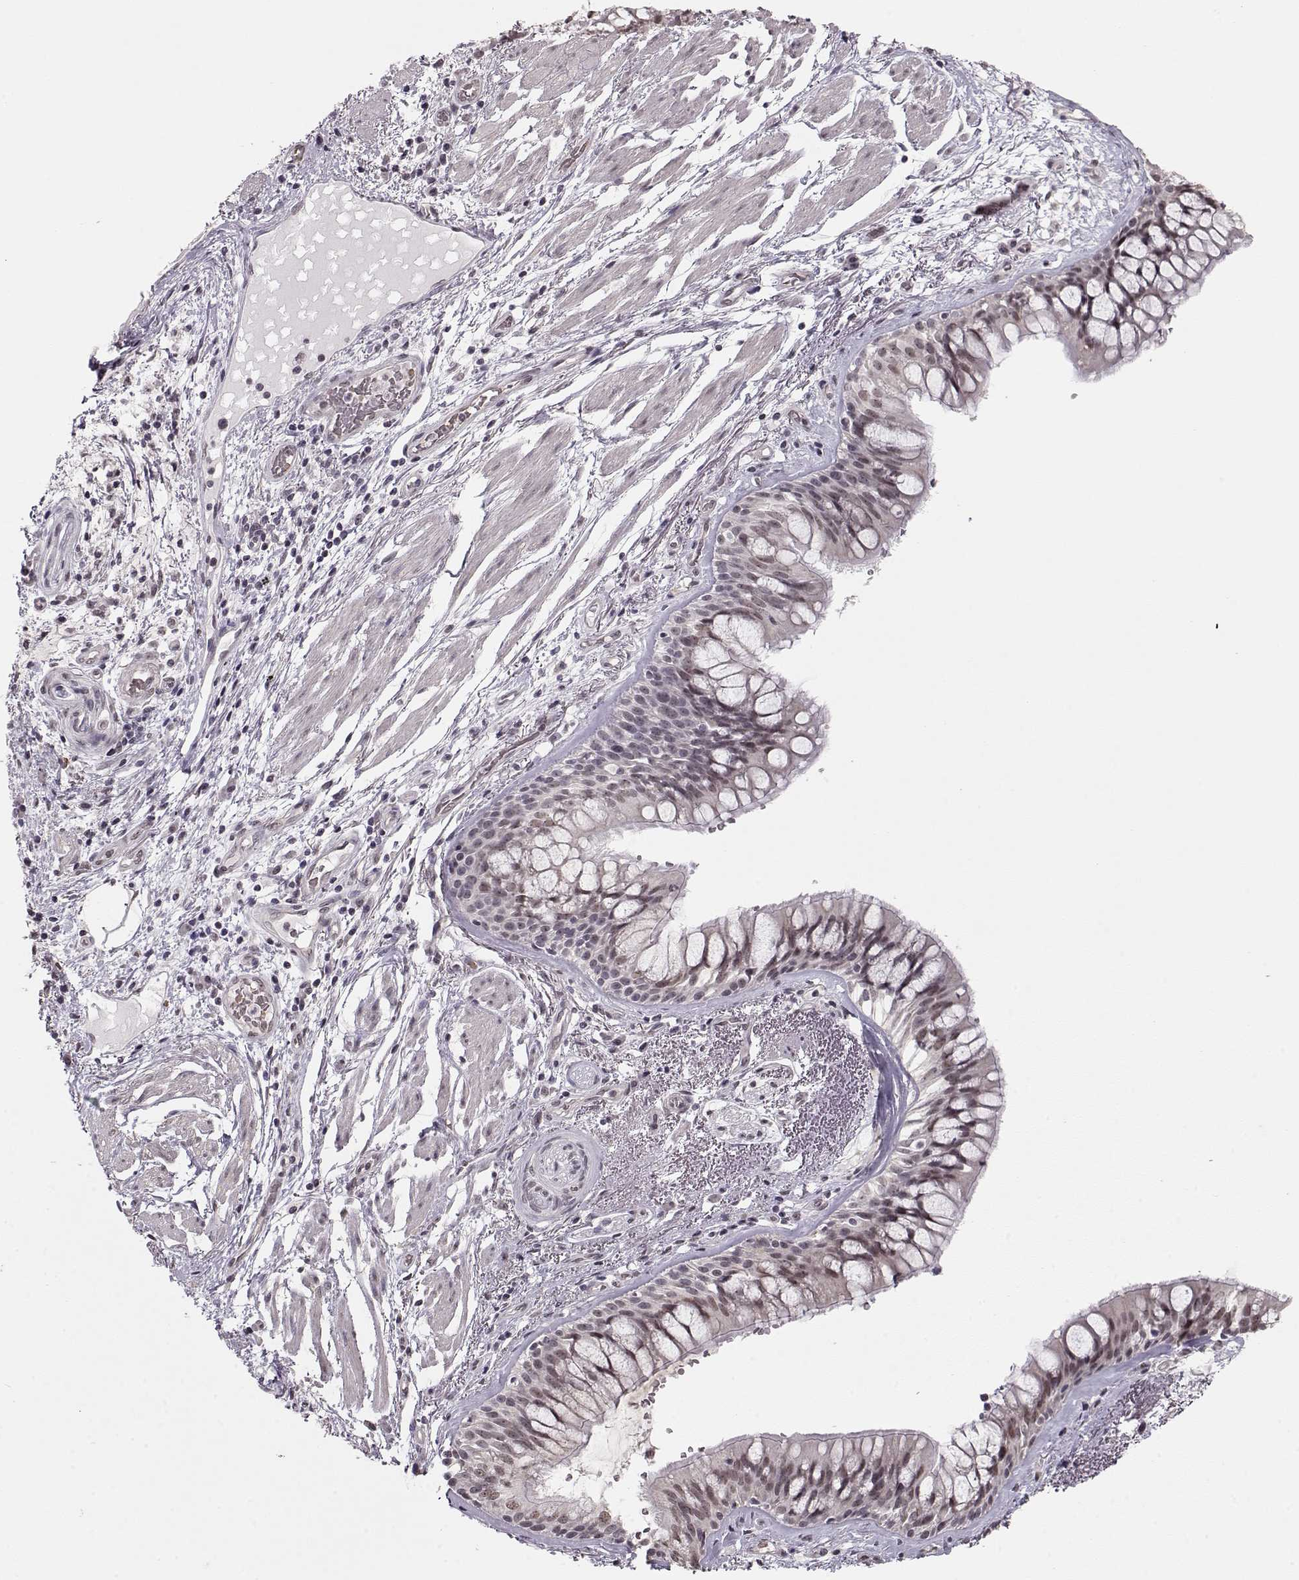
{"staining": {"intensity": "negative", "quantity": "none", "location": "none"}, "tissue": "bronchus", "cell_type": "Respiratory epithelial cells", "image_type": "normal", "snomed": [{"axis": "morphology", "description": "Normal tissue, NOS"}, {"axis": "topography", "description": "Bronchus"}, {"axis": "topography", "description": "Lung"}], "caption": "Bronchus stained for a protein using immunohistochemistry (IHC) displays no staining respiratory epithelial cells.", "gene": "PCP4", "patient": {"sex": "female", "age": 57}}